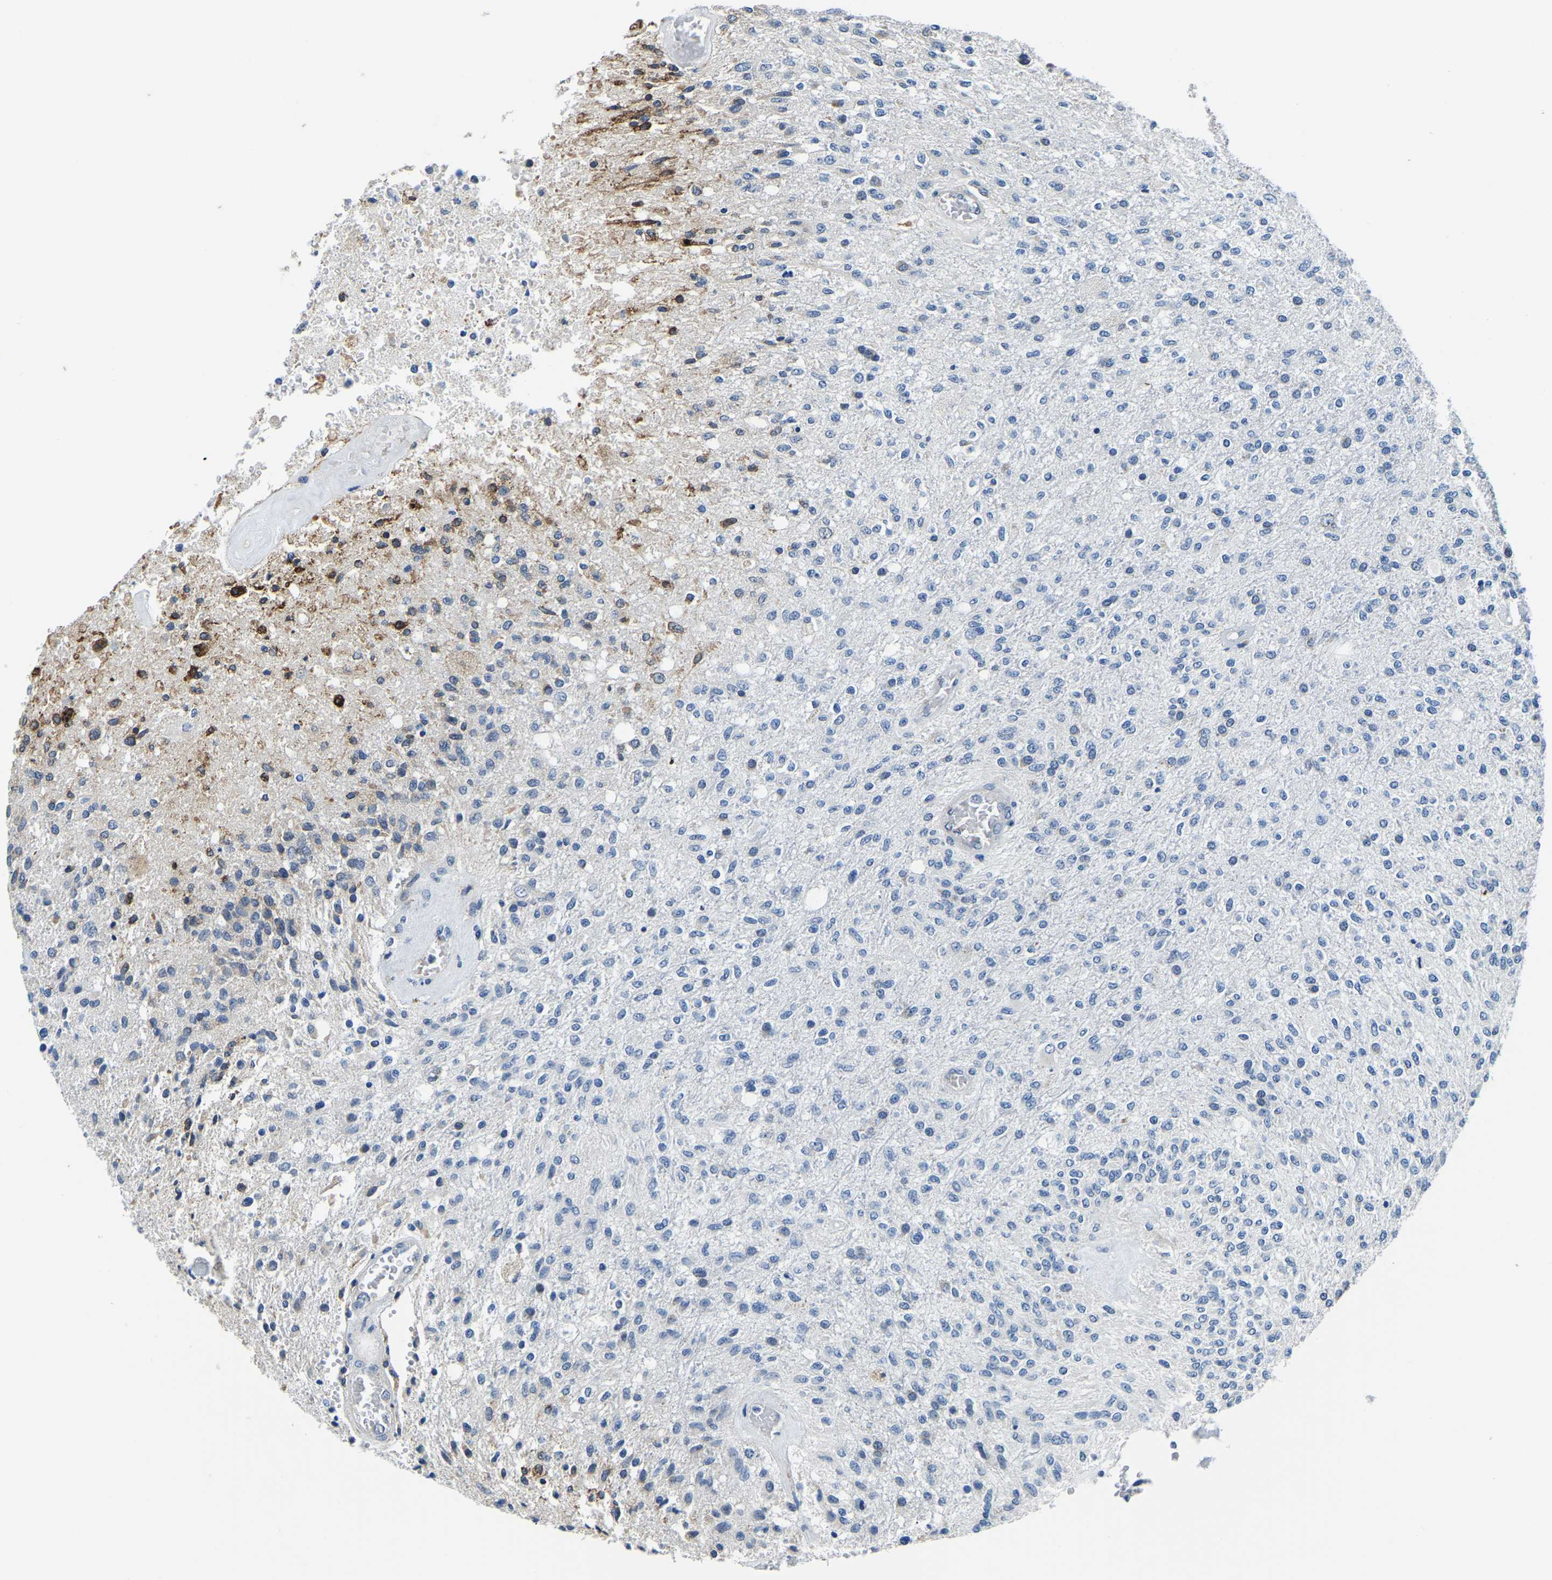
{"staining": {"intensity": "negative", "quantity": "none", "location": "none"}, "tissue": "glioma", "cell_type": "Tumor cells", "image_type": "cancer", "snomed": [{"axis": "morphology", "description": "Normal tissue, NOS"}, {"axis": "morphology", "description": "Glioma, malignant, High grade"}, {"axis": "topography", "description": "Cerebral cortex"}], "caption": "Glioma stained for a protein using immunohistochemistry reveals no expression tumor cells.", "gene": "LIAS", "patient": {"sex": "male", "age": 77}}